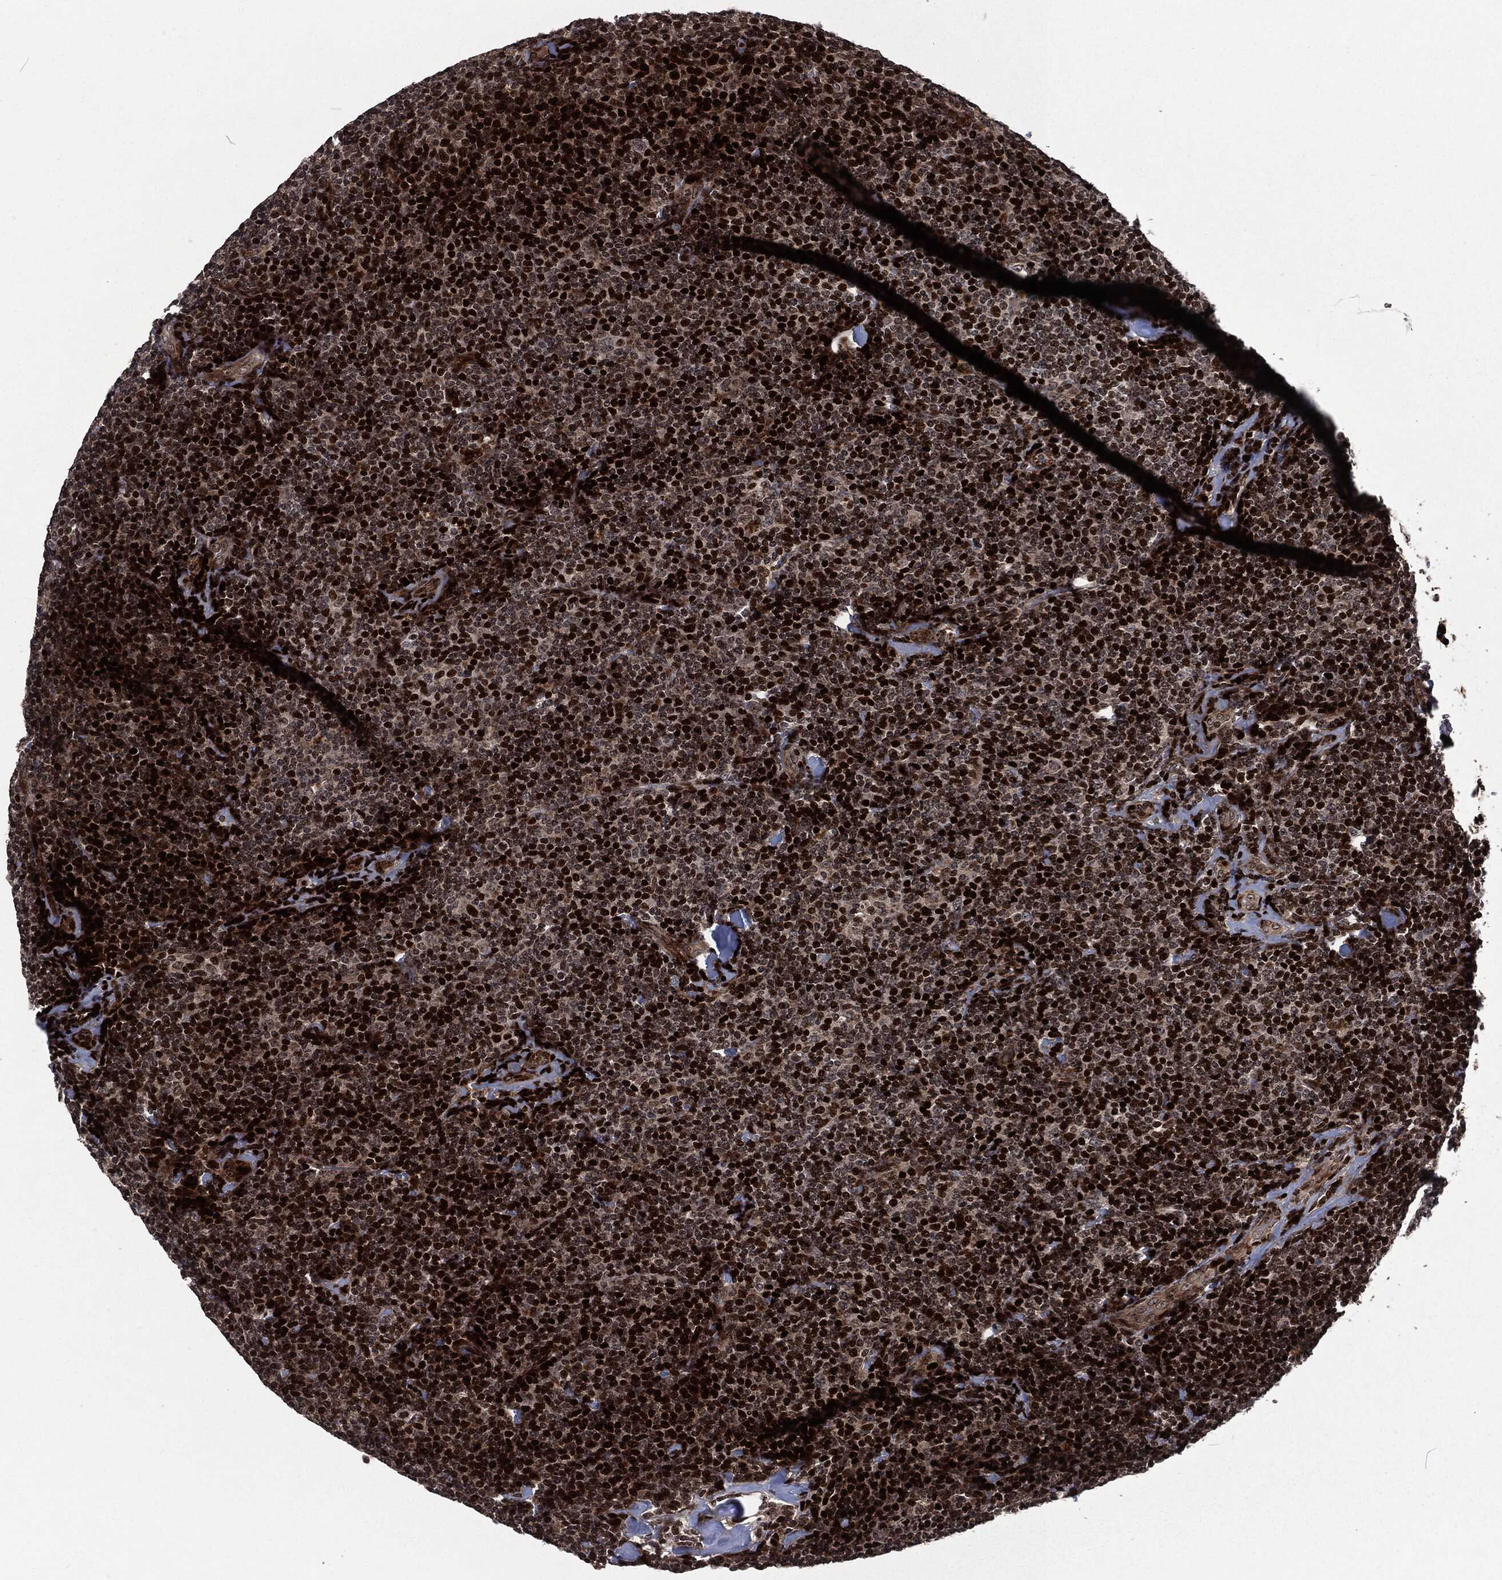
{"staining": {"intensity": "strong", "quantity": "25%-75%", "location": "nuclear"}, "tissue": "lymphoma", "cell_type": "Tumor cells", "image_type": "cancer", "snomed": [{"axis": "morphology", "description": "Malignant lymphoma, non-Hodgkin's type, Low grade"}, {"axis": "topography", "description": "Lymph node"}], "caption": "A histopathology image of low-grade malignant lymphoma, non-Hodgkin's type stained for a protein displays strong nuclear brown staining in tumor cells.", "gene": "EGFR", "patient": {"sex": "female", "age": 56}}